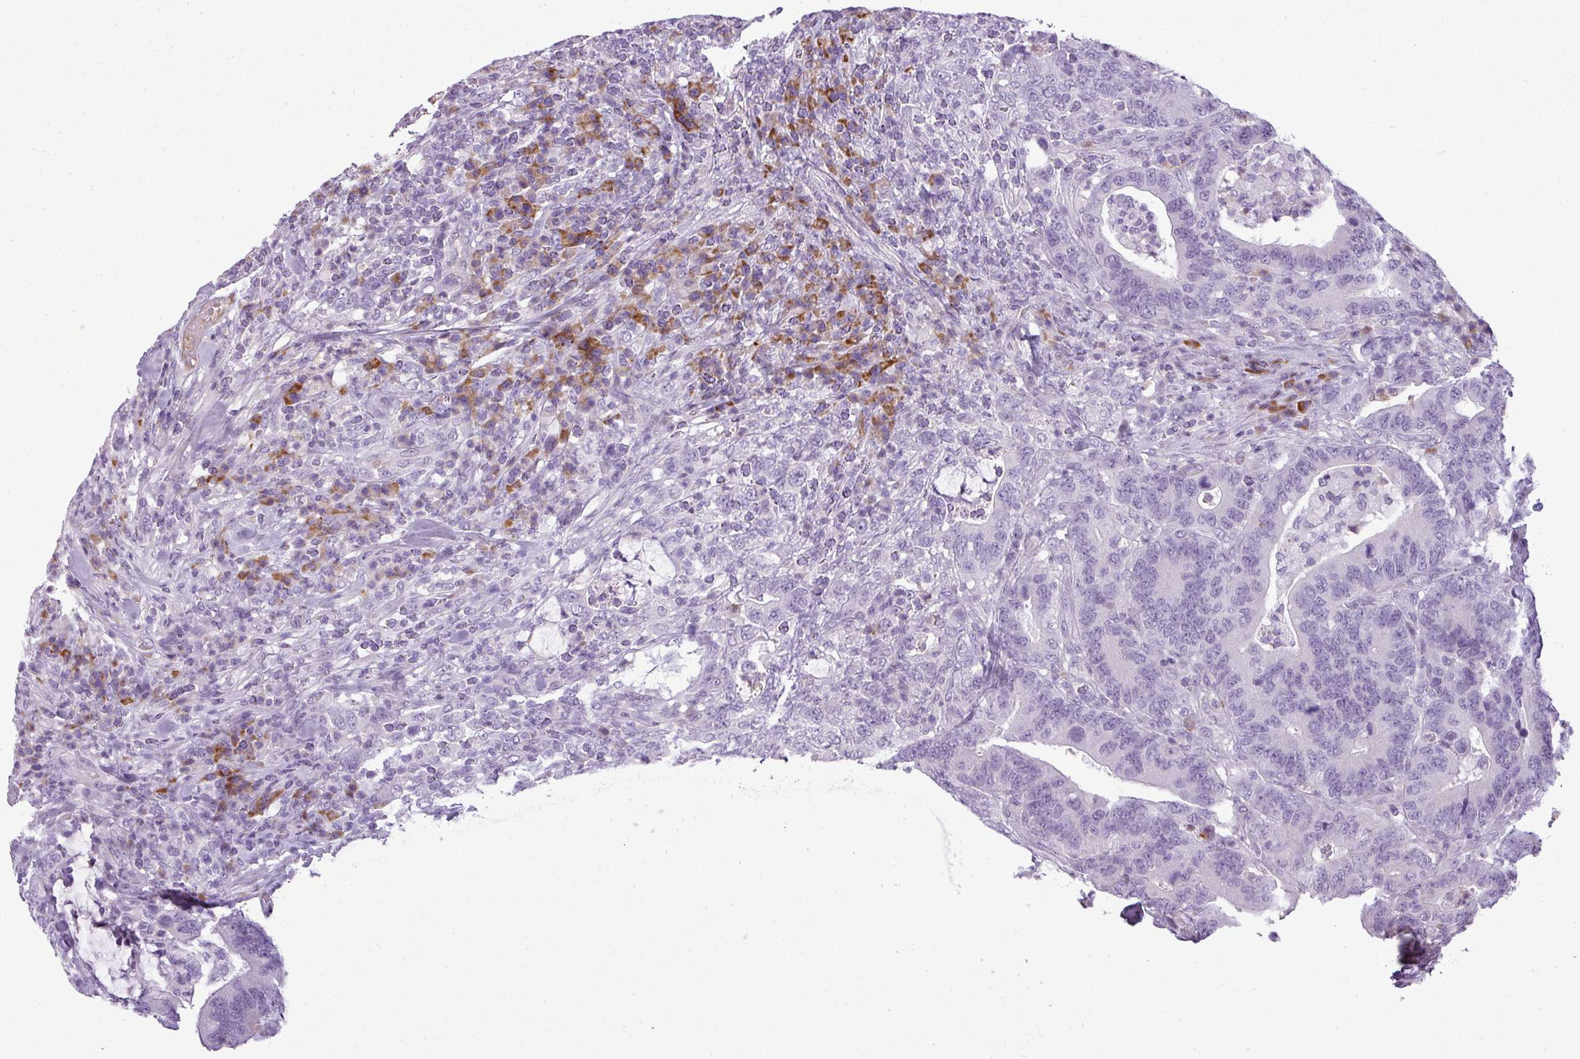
{"staining": {"intensity": "negative", "quantity": "none", "location": "none"}, "tissue": "colorectal cancer", "cell_type": "Tumor cells", "image_type": "cancer", "snomed": [{"axis": "morphology", "description": "Adenocarcinoma, NOS"}, {"axis": "topography", "description": "Colon"}], "caption": "Protein analysis of adenocarcinoma (colorectal) exhibits no significant staining in tumor cells.", "gene": "C4B", "patient": {"sex": "female", "age": 66}}